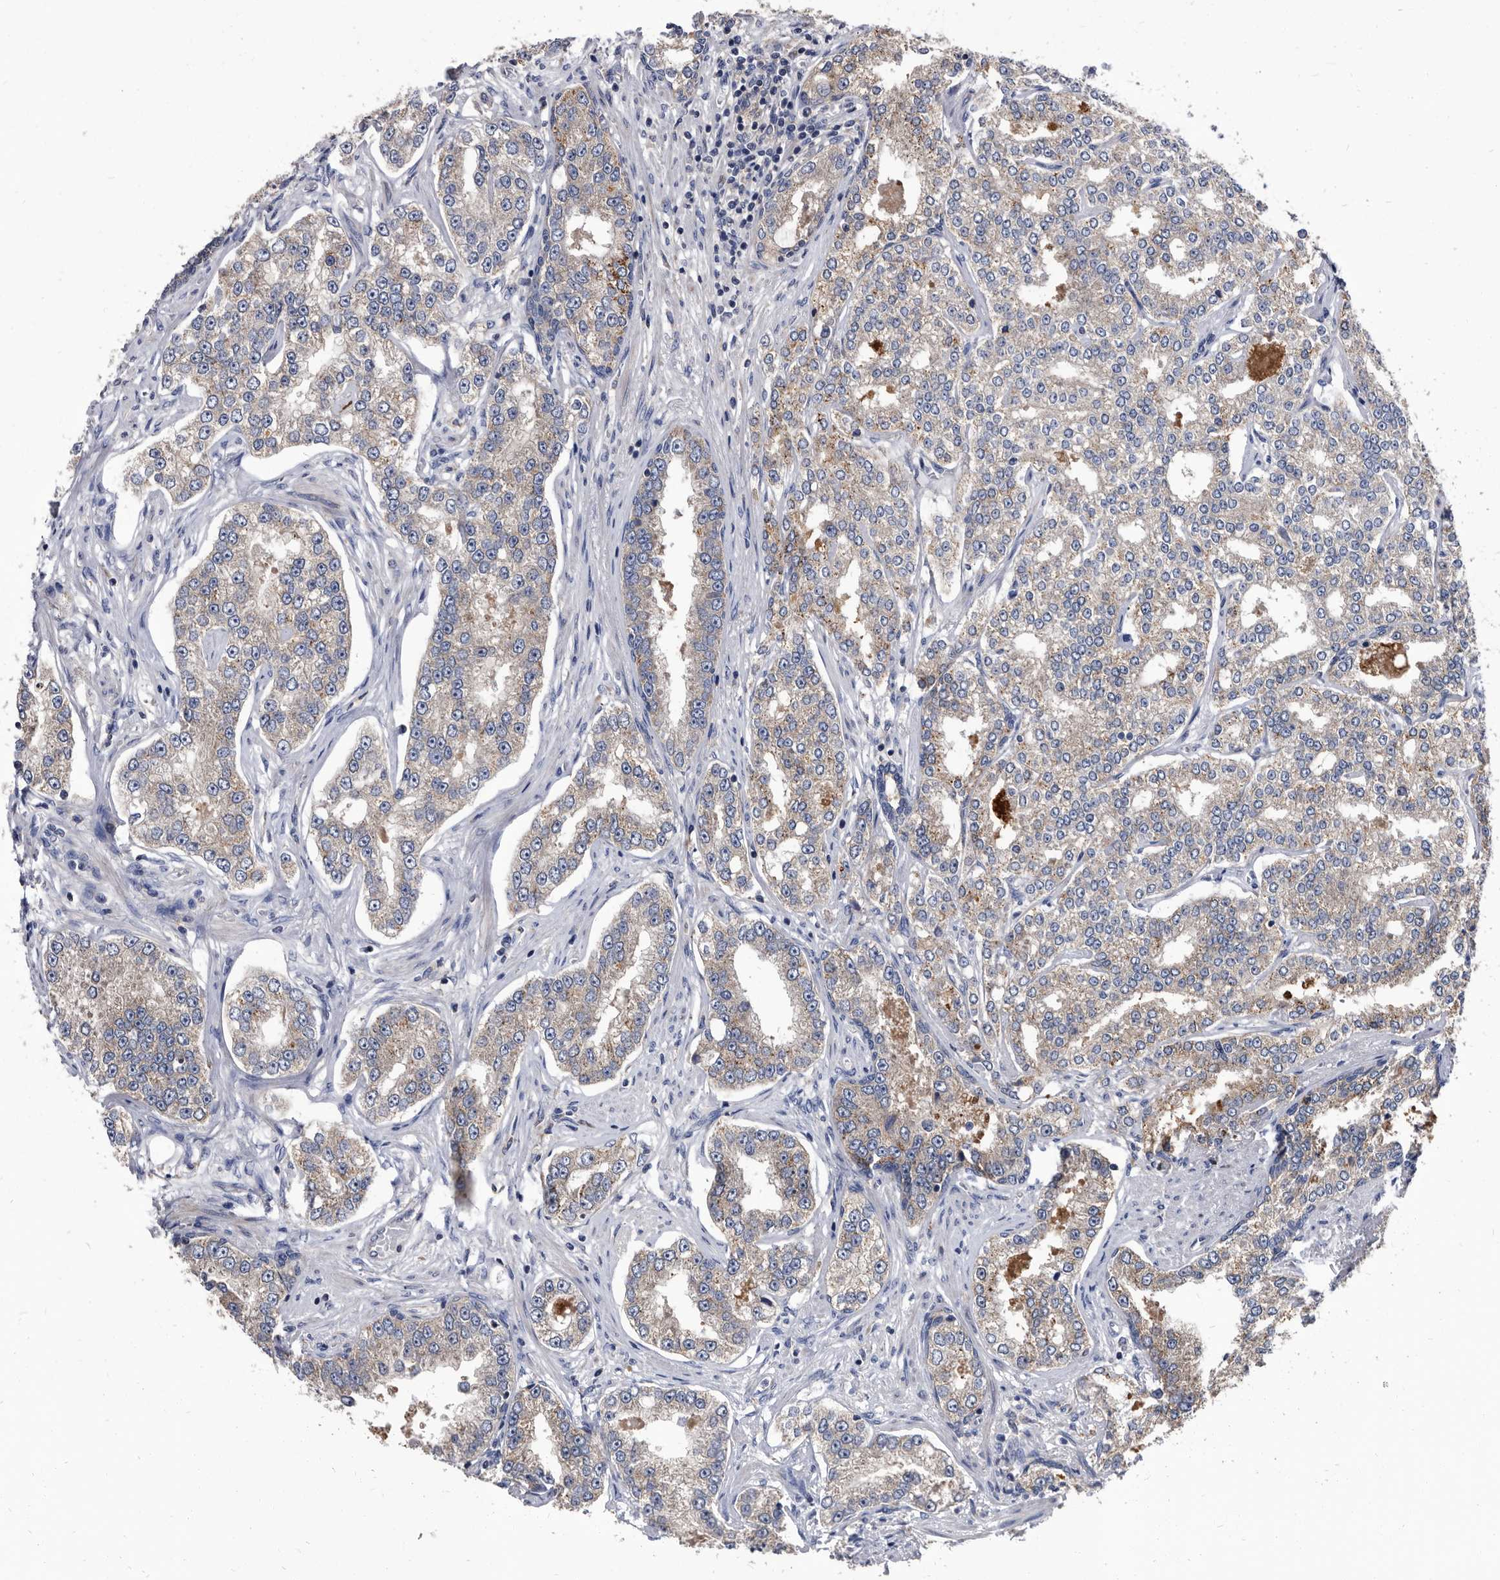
{"staining": {"intensity": "weak", "quantity": ">75%", "location": "cytoplasmic/membranous"}, "tissue": "prostate cancer", "cell_type": "Tumor cells", "image_type": "cancer", "snomed": [{"axis": "morphology", "description": "Normal tissue, NOS"}, {"axis": "morphology", "description": "Adenocarcinoma, High grade"}, {"axis": "topography", "description": "Prostate"}], "caption": "A brown stain shows weak cytoplasmic/membranous staining of a protein in prostate cancer tumor cells. The staining was performed using DAB (3,3'-diaminobenzidine) to visualize the protein expression in brown, while the nuclei were stained in blue with hematoxylin (Magnification: 20x).", "gene": "DTNBP1", "patient": {"sex": "male", "age": 83}}